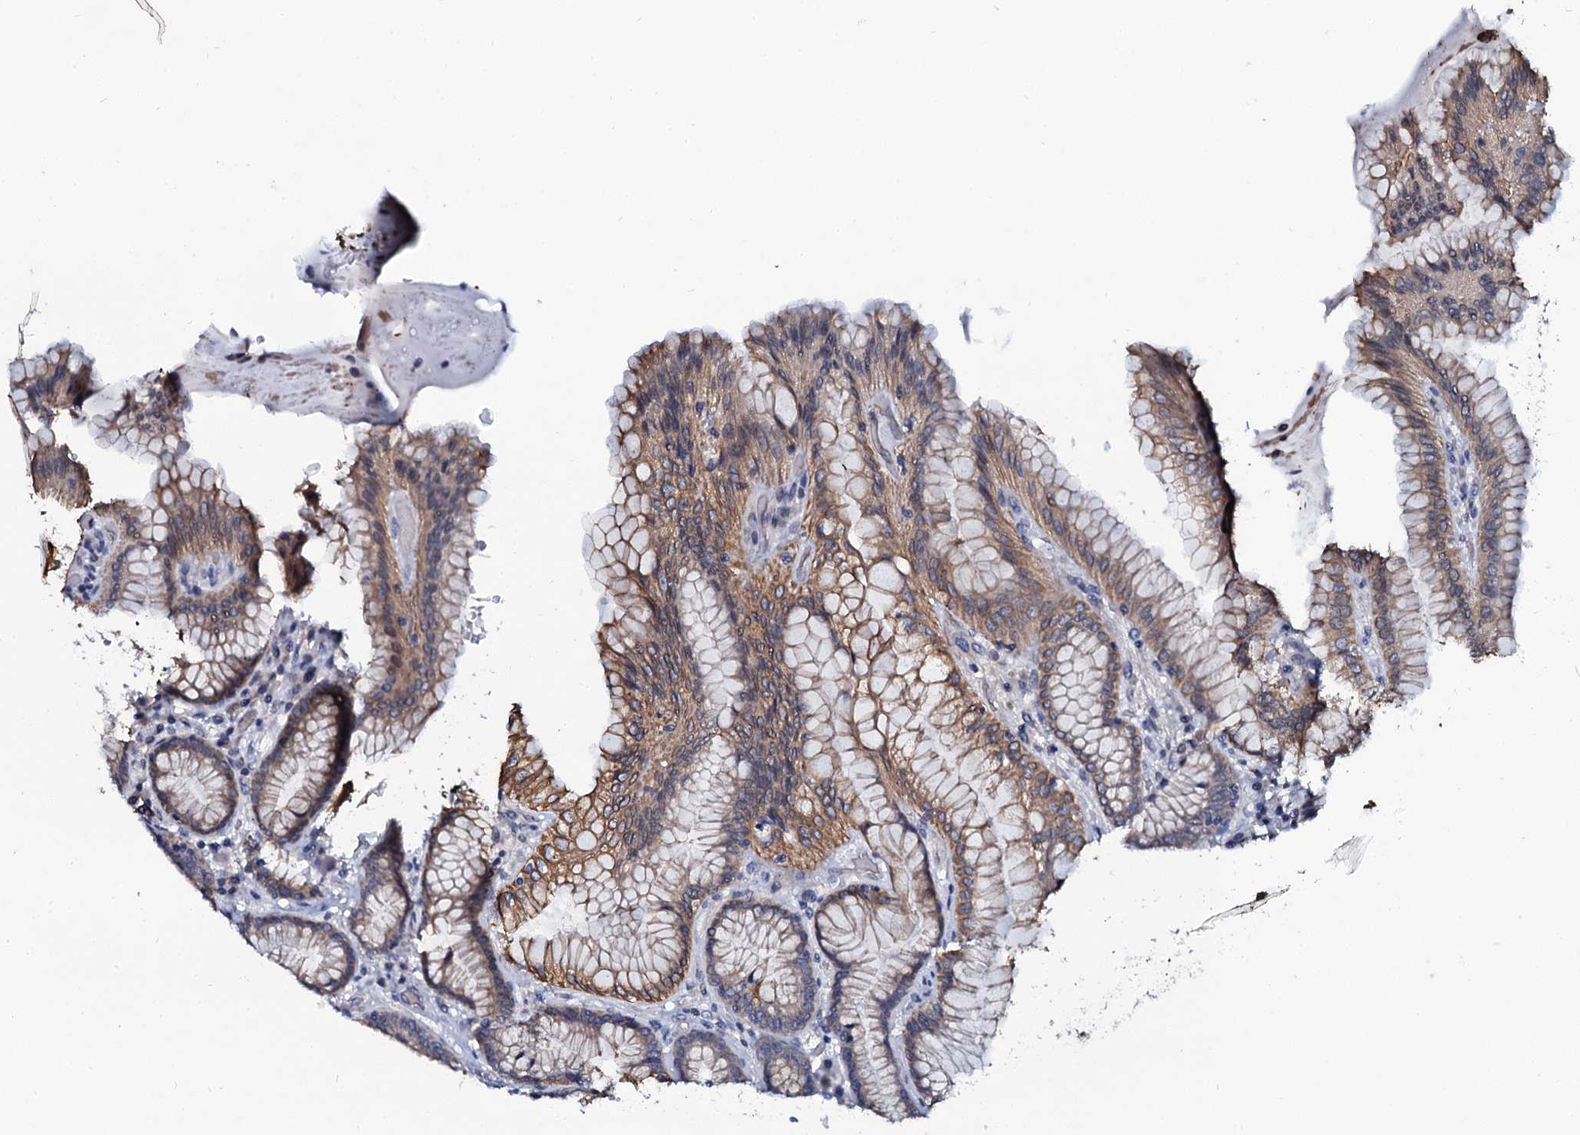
{"staining": {"intensity": "moderate", "quantity": ">75%", "location": "cytoplasmic/membranous"}, "tissue": "stomach", "cell_type": "Glandular cells", "image_type": "normal", "snomed": [{"axis": "morphology", "description": "Normal tissue, NOS"}, {"axis": "topography", "description": "Stomach, upper"}, {"axis": "topography", "description": "Stomach, lower"}], "caption": "Protein staining of normal stomach exhibits moderate cytoplasmic/membranous staining in approximately >75% of glandular cells.", "gene": "C10orf88", "patient": {"sex": "female", "age": 76}}